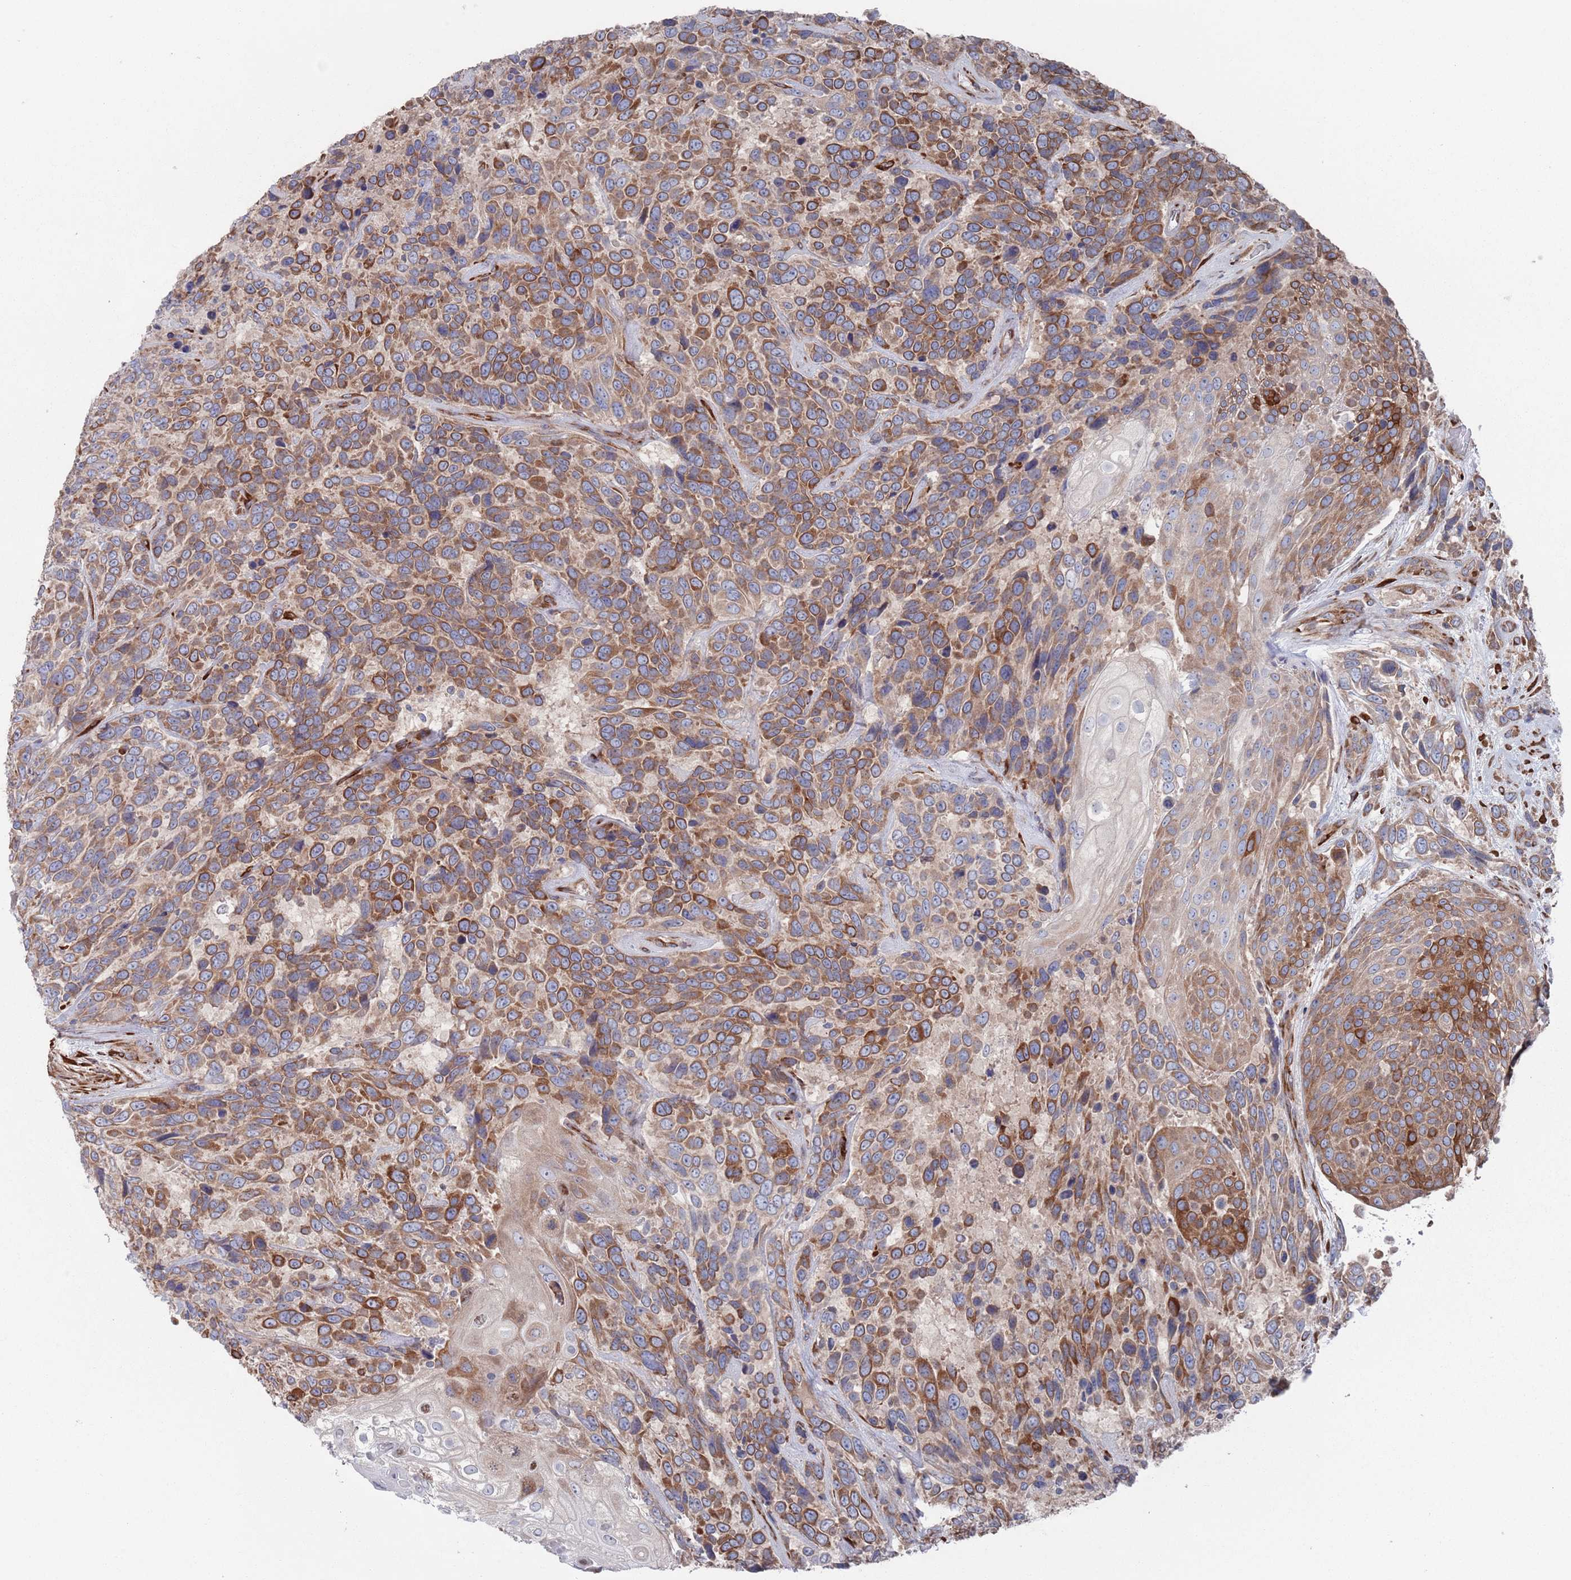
{"staining": {"intensity": "strong", "quantity": ">75%", "location": "cytoplasmic/membranous"}, "tissue": "urothelial cancer", "cell_type": "Tumor cells", "image_type": "cancer", "snomed": [{"axis": "morphology", "description": "Urothelial carcinoma, High grade"}, {"axis": "topography", "description": "Urinary bladder"}], "caption": "This is an image of IHC staining of high-grade urothelial carcinoma, which shows strong staining in the cytoplasmic/membranous of tumor cells.", "gene": "CCDC106", "patient": {"sex": "female", "age": 70}}